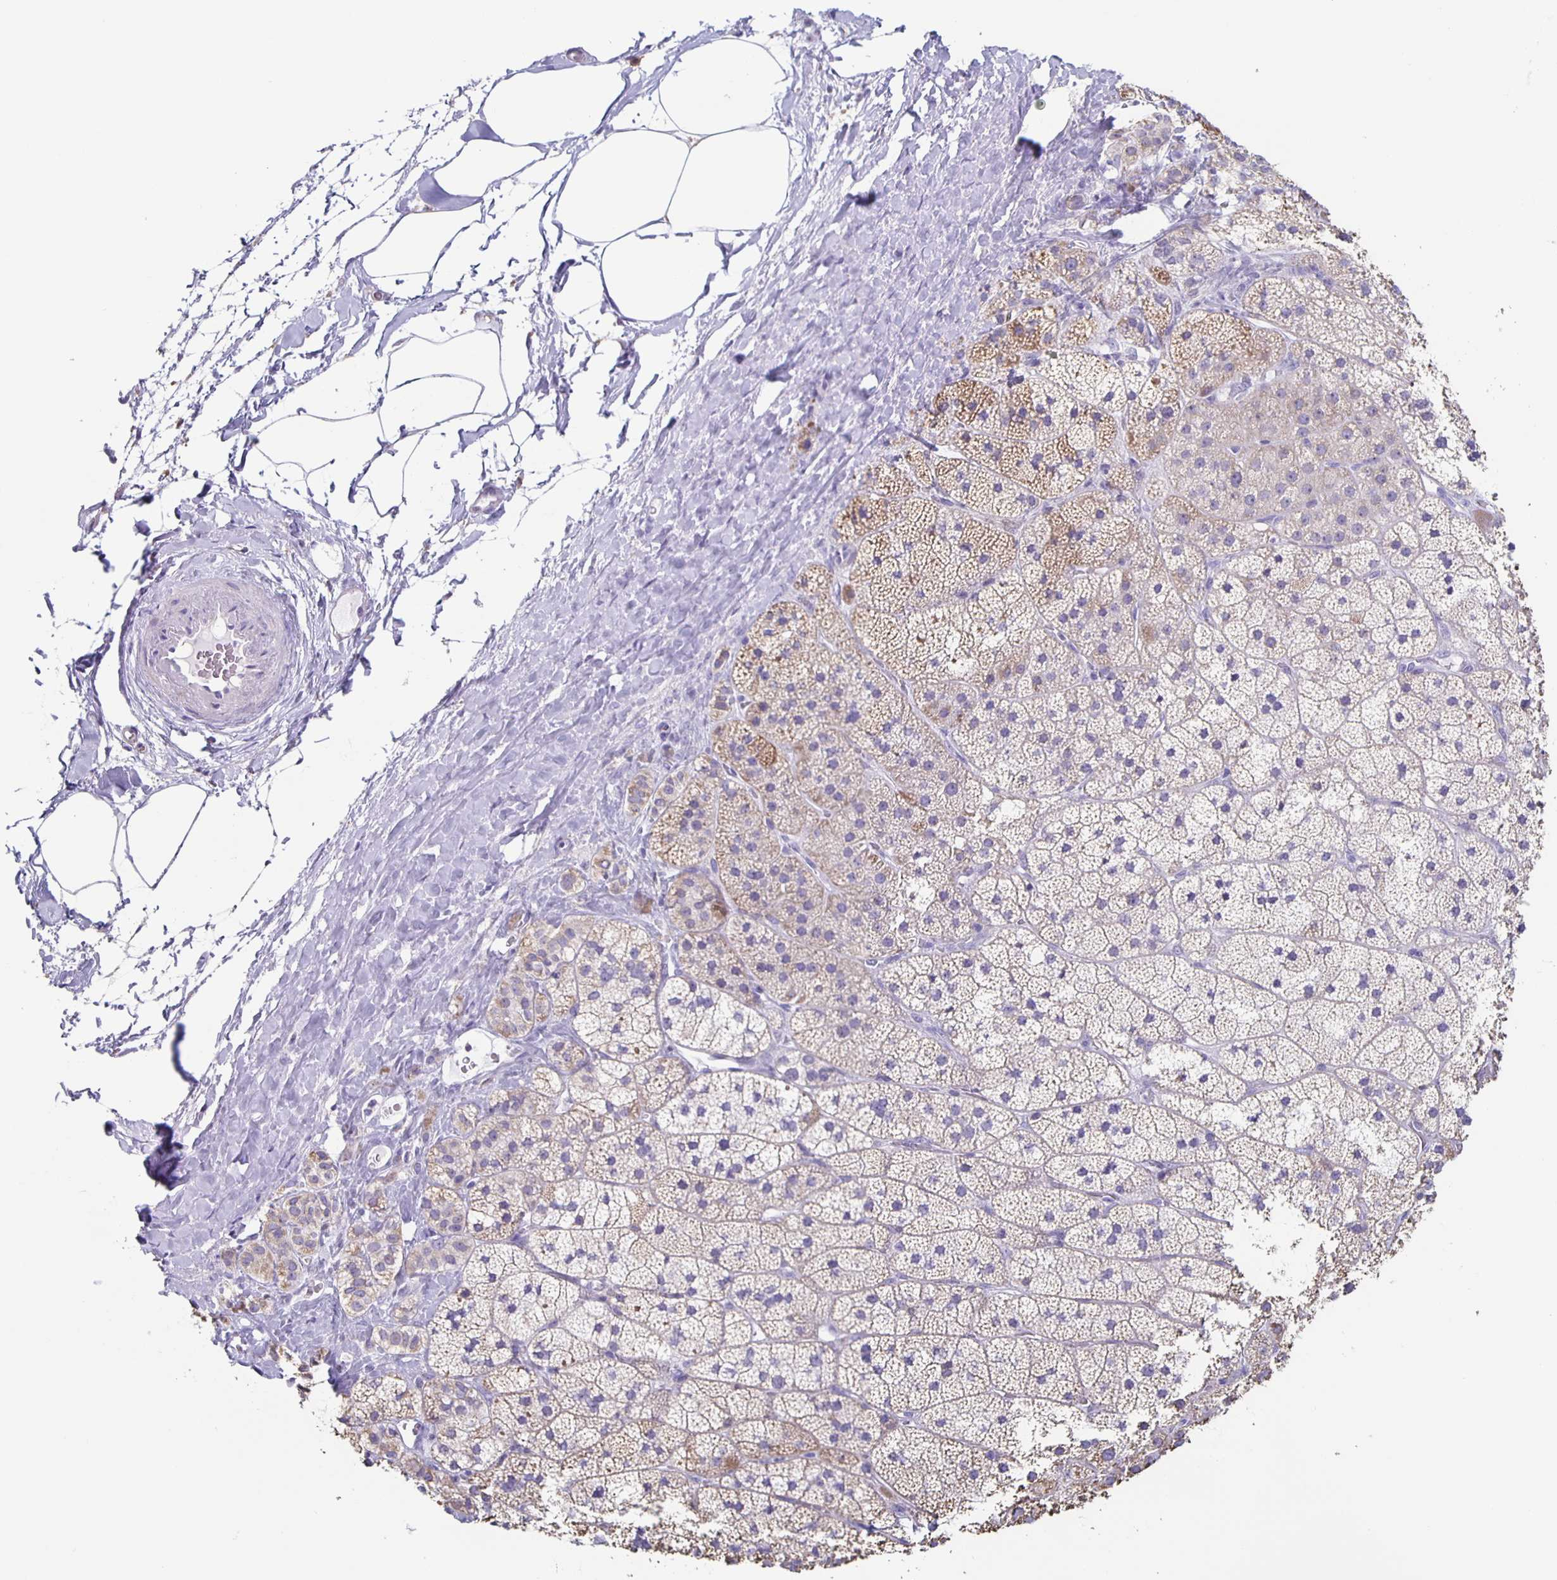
{"staining": {"intensity": "weak", "quantity": "25%-75%", "location": "cytoplasmic/membranous"}, "tissue": "adrenal gland", "cell_type": "Glandular cells", "image_type": "normal", "snomed": [{"axis": "morphology", "description": "Normal tissue, NOS"}, {"axis": "topography", "description": "Adrenal gland"}], "caption": "Immunohistochemistry of unremarkable human adrenal gland demonstrates low levels of weak cytoplasmic/membranous positivity in about 25%-75% of glandular cells.", "gene": "TPPP", "patient": {"sex": "male", "age": 57}}